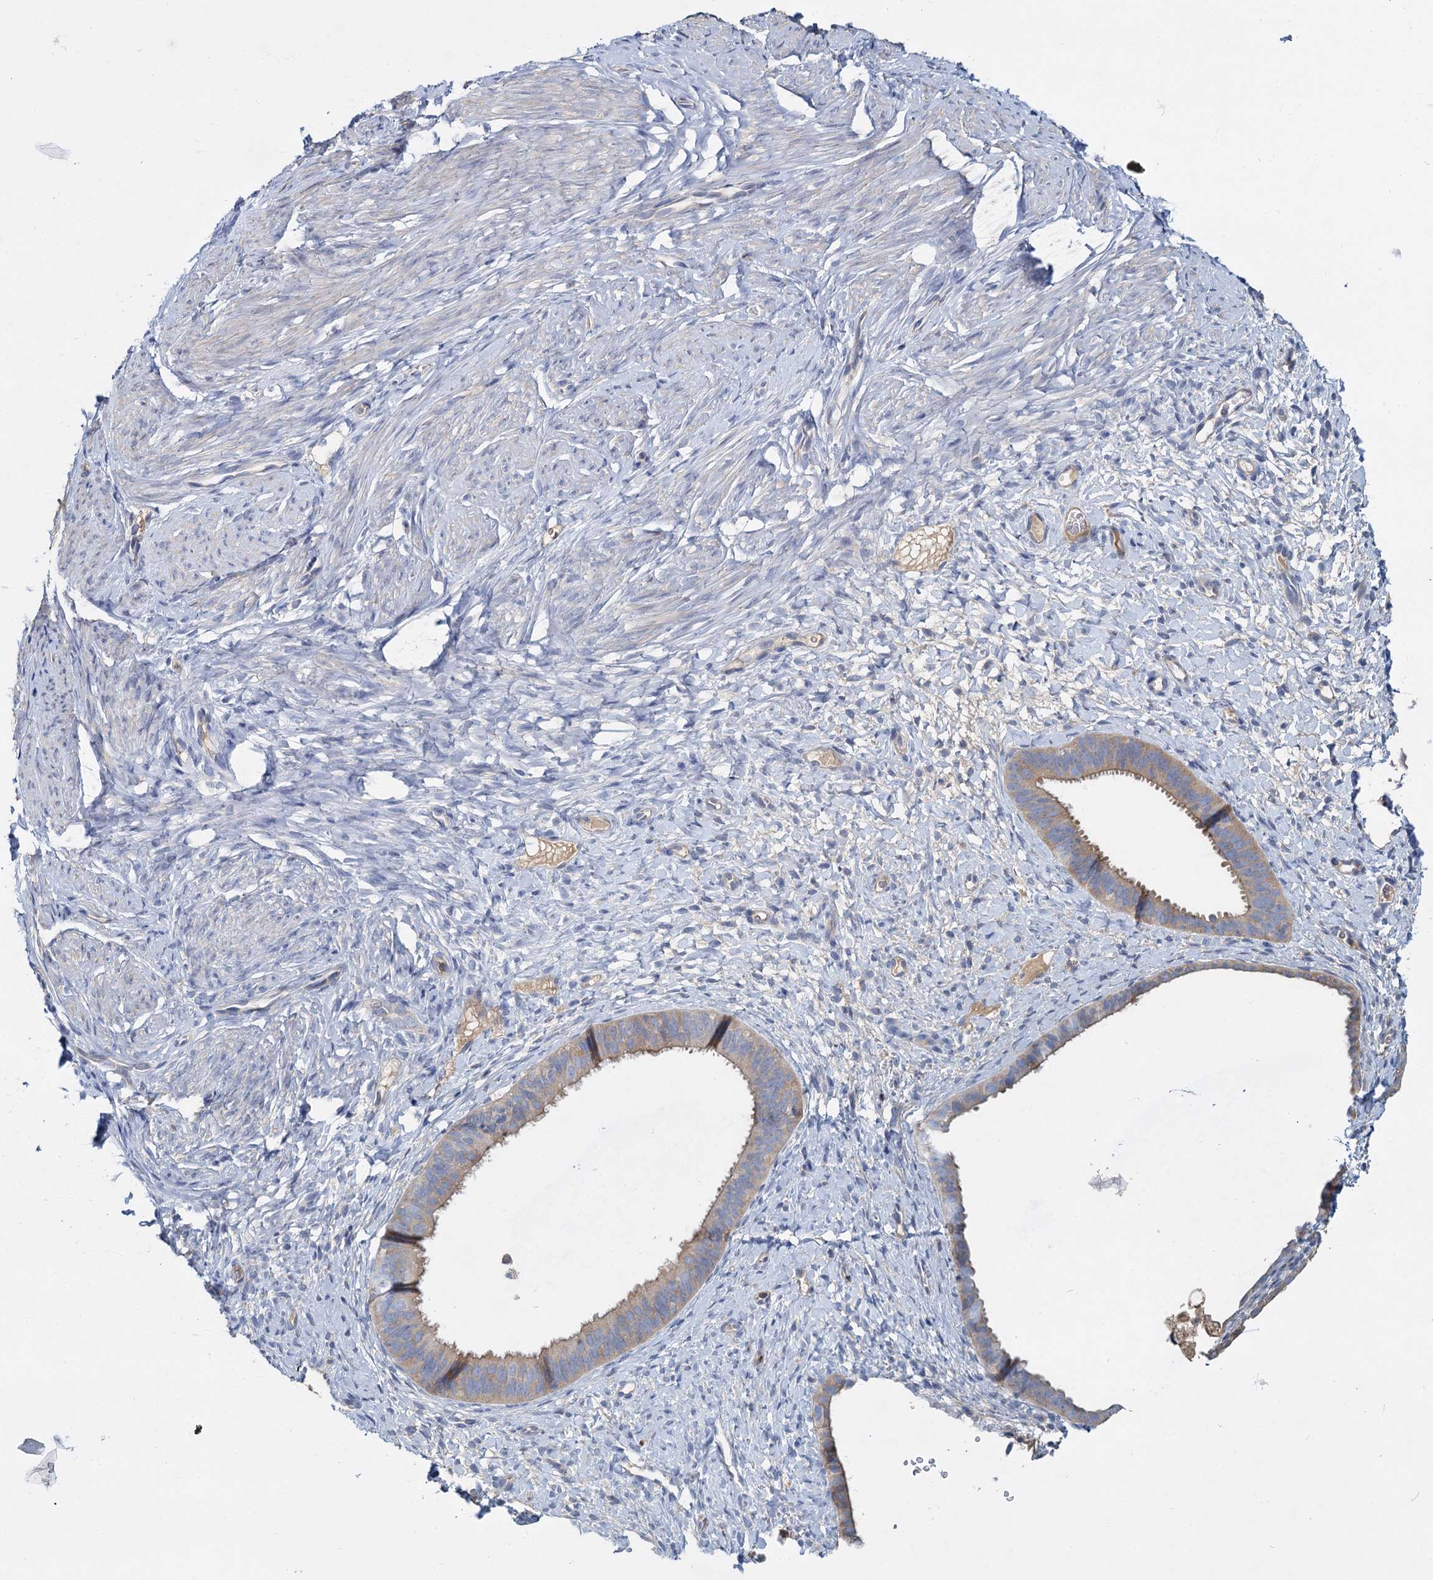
{"staining": {"intensity": "negative", "quantity": "none", "location": "none"}, "tissue": "endometrium", "cell_type": "Cells in endometrial stroma", "image_type": "normal", "snomed": [{"axis": "morphology", "description": "Normal tissue, NOS"}, {"axis": "topography", "description": "Endometrium"}], "caption": "There is no significant expression in cells in endometrial stroma of endometrium. Brightfield microscopy of immunohistochemistry (IHC) stained with DAB (3,3'-diaminobenzidine) (brown) and hematoxylin (blue), captured at high magnification.", "gene": "ACSM3", "patient": {"sex": "female", "age": 65}}